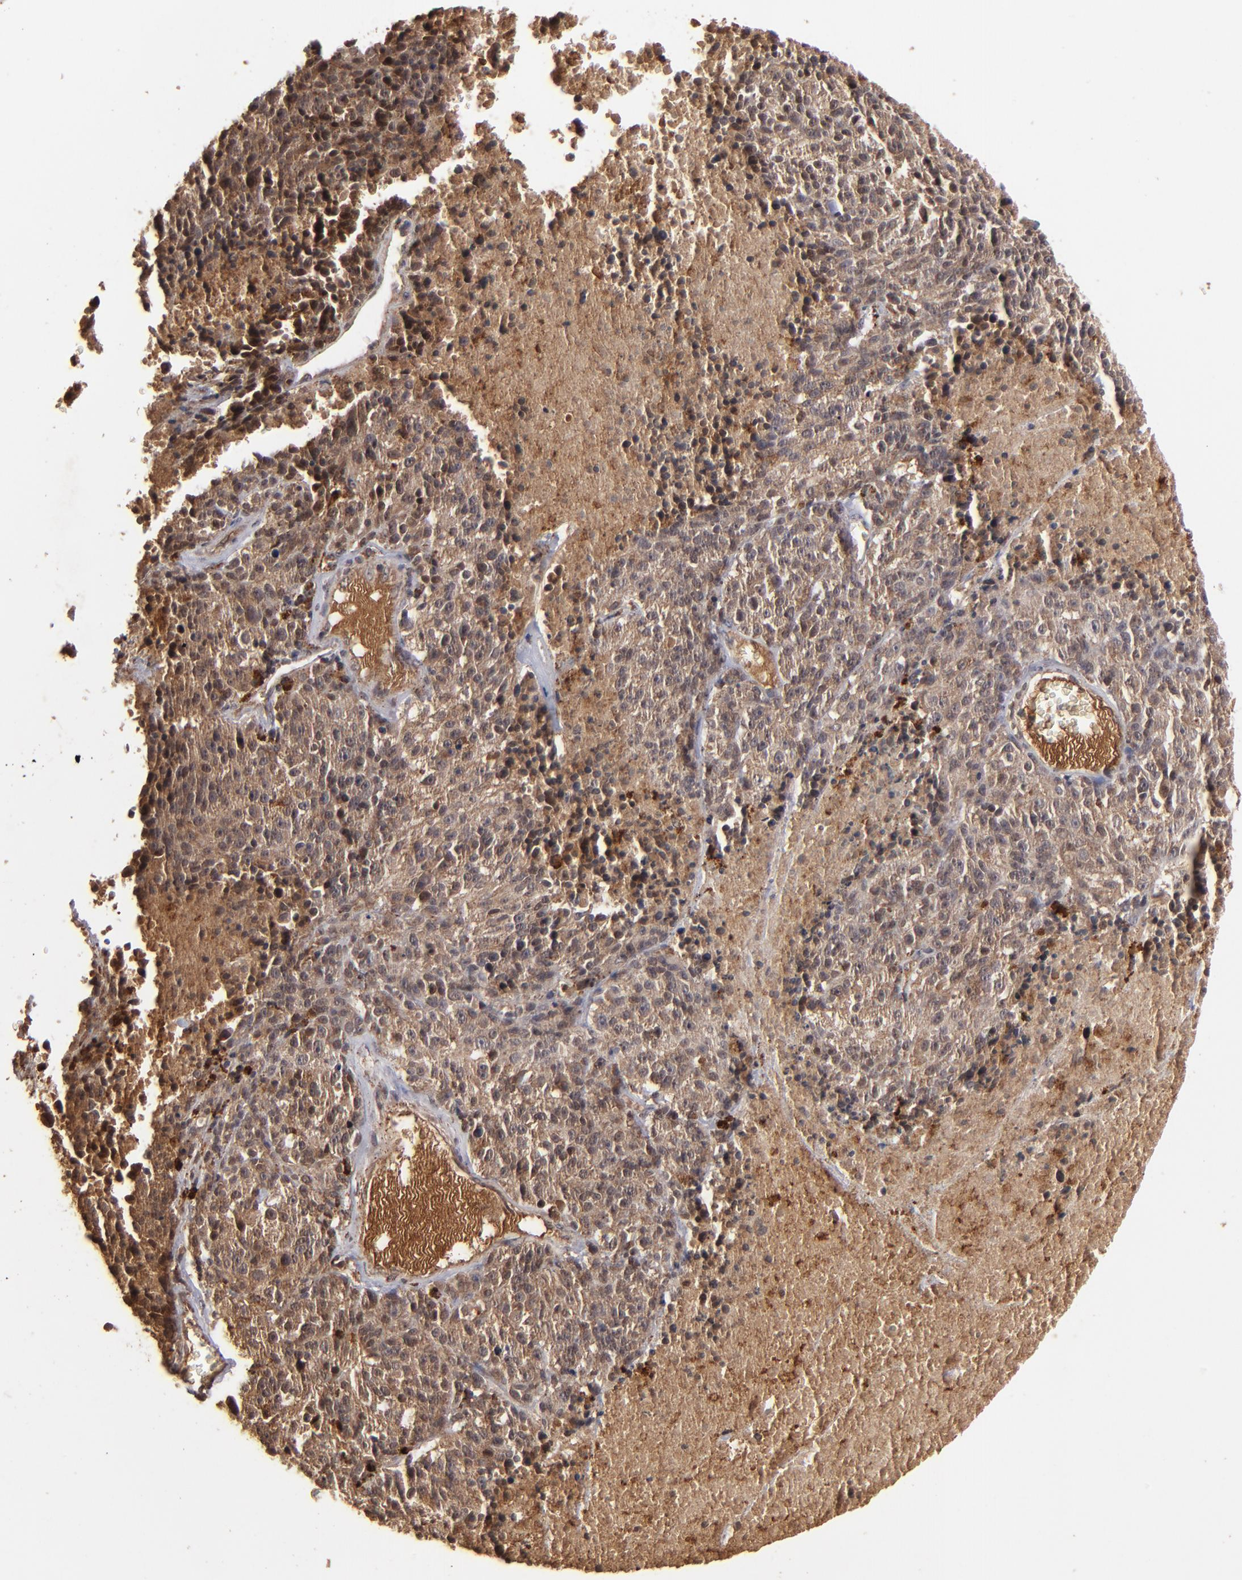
{"staining": {"intensity": "moderate", "quantity": ">75%", "location": "cytoplasmic/membranous"}, "tissue": "melanoma", "cell_type": "Tumor cells", "image_type": "cancer", "snomed": [{"axis": "morphology", "description": "Malignant melanoma, Metastatic site"}, {"axis": "topography", "description": "Cerebral cortex"}], "caption": "Protein expression analysis of malignant melanoma (metastatic site) shows moderate cytoplasmic/membranous expression in approximately >75% of tumor cells.", "gene": "TENM1", "patient": {"sex": "female", "age": 52}}